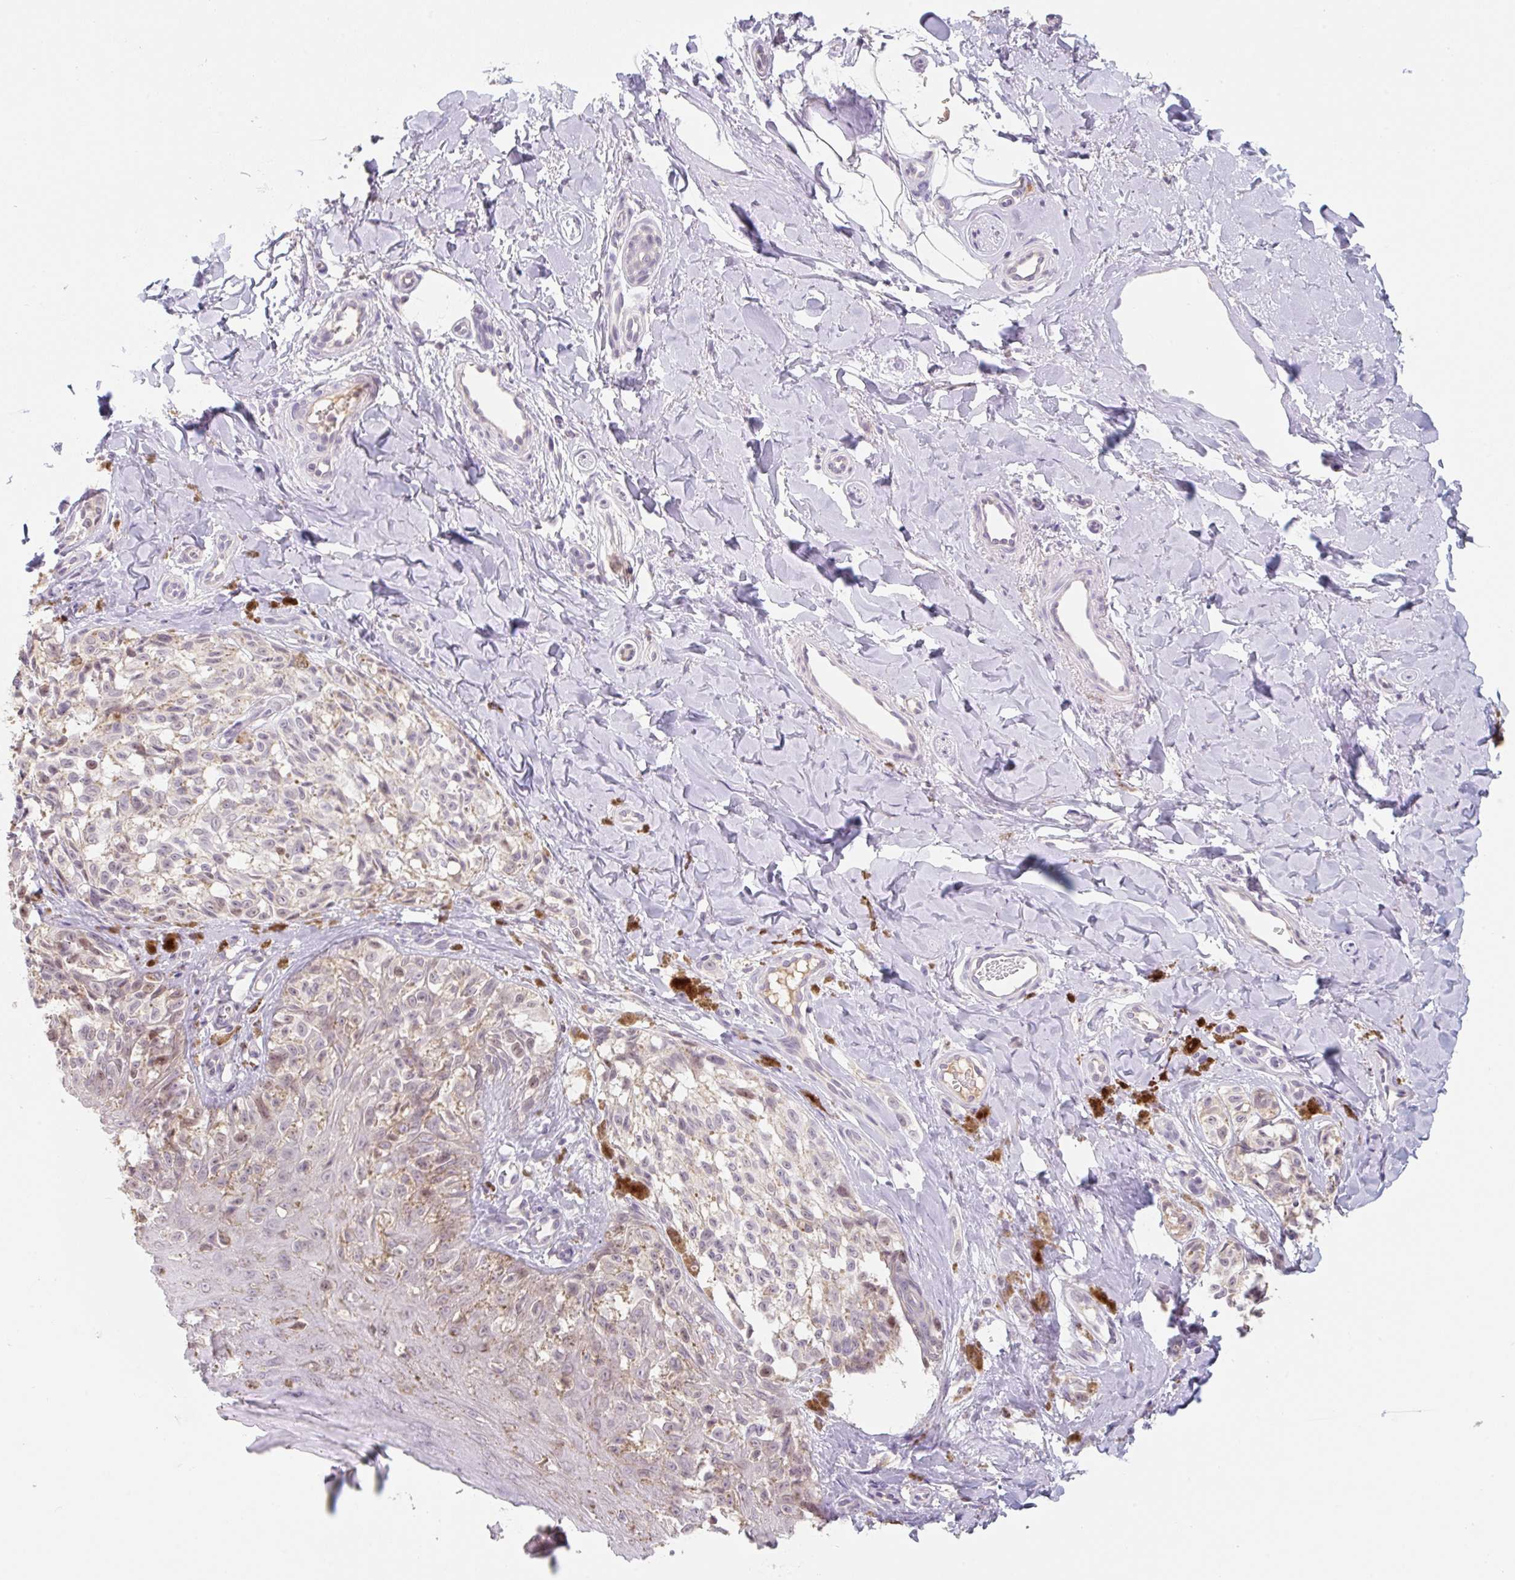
{"staining": {"intensity": "weak", "quantity": "25%-75%", "location": "cytoplasmic/membranous"}, "tissue": "melanoma", "cell_type": "Tumor cells", "image_type": "cancer", "snomed": [{"axis": "morphology", "description": "Malignant melanoma, NOS"}, {"axis": "topography", "description": "Skin"}], "caption": "Melanoma was stained to show a protein in brown. There is low levels of weak cytoplasmic/membranous positivity in about 25%-75% of tumor cells. (DAB = brown stain, brightfield microscopy at high magnification).", "gene": "MIA2", "patient": {"sex": "female", "age": 65}}